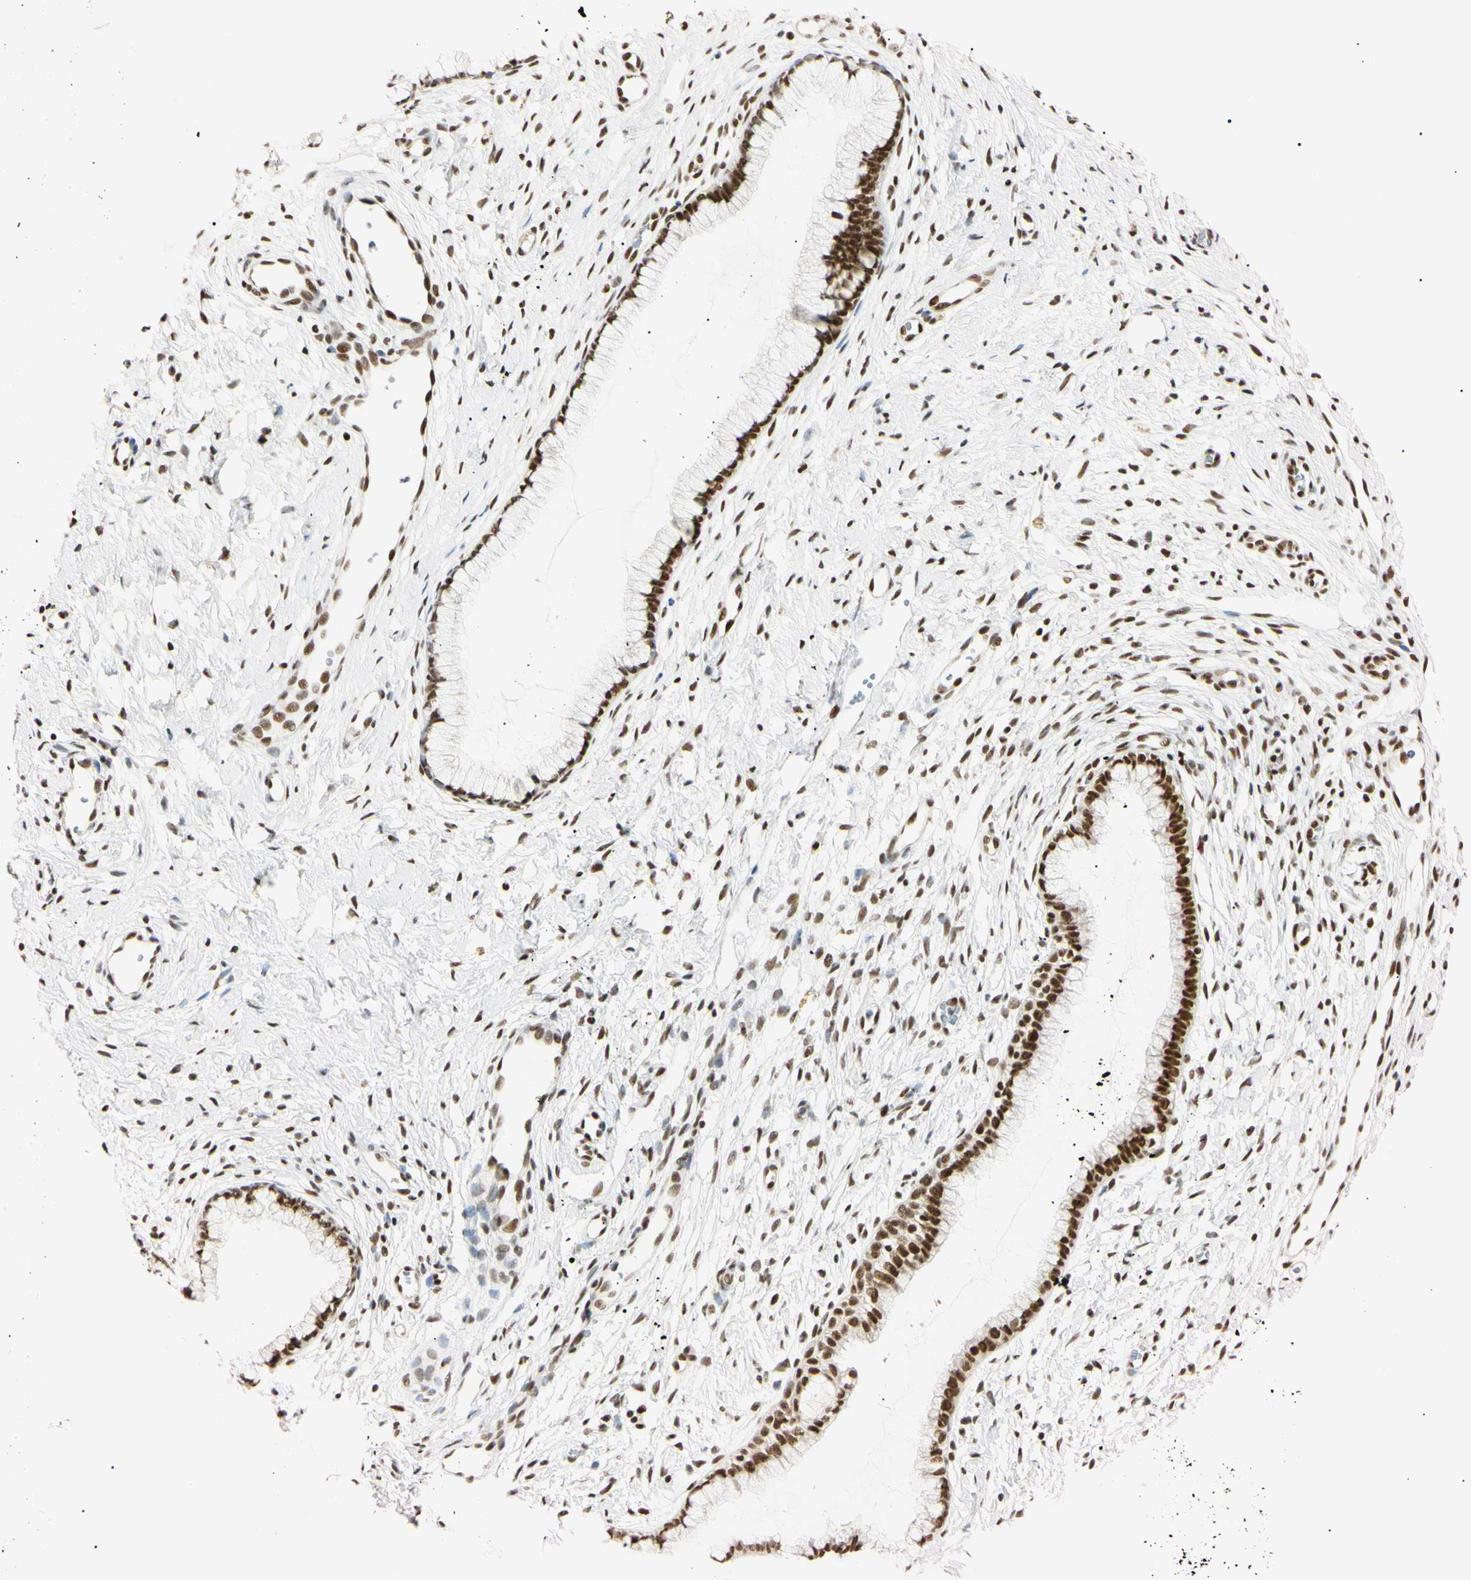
{"staining": {"intensity": "strong", "quantity": ">75%", "location": "nuclear"}, "tissue": "cervix", "cell_type": "Glandular cells", "image_type": "normal", "snomed": [{"axis": "morphology", "description": "Normal tissue, NOS"}, {"axis": "topography", "description": "Cervix"}], "caption": "A brown stain highlights strong nuclear expression of a protein in glandular cells of benign cervix.", "gene": "ZNF134", "patient": {"sex": "female", "age": 65}}